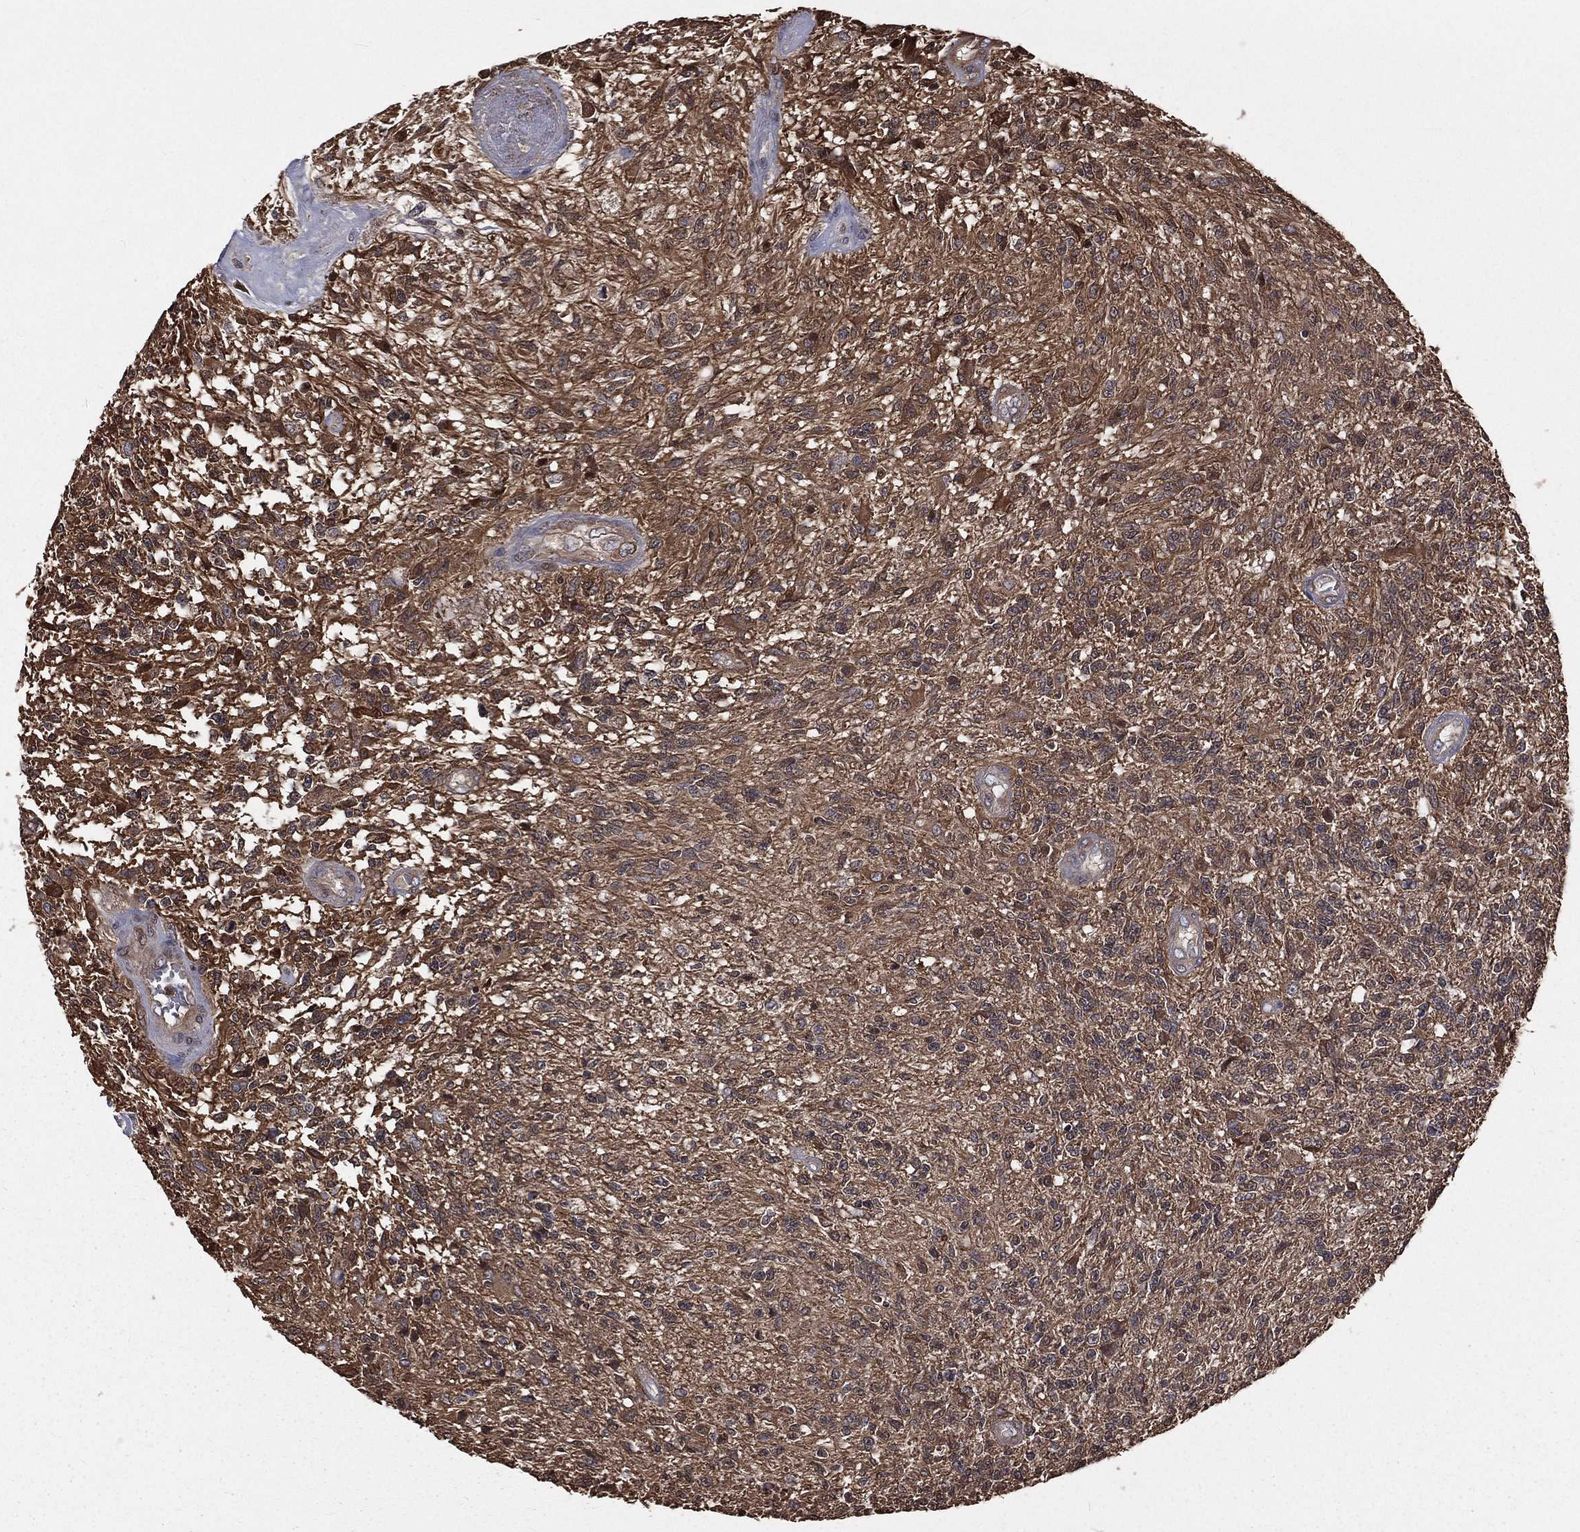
{"staining": {"intensity": "moderate", "quantity": "25%-75%", "location": "cytoplasmic/membranous"}, "tissue": "glioma", "cell_type": "Tumor cells", "image_type": "cancer", "snomed": [{"axis": "morphology", "description": "Glioma, malignant, High grade"}, {"axis": "topography", "description": "Brain"}], "caption": "An immunohistochemistry image of tumor tissue is shown. Protein staining in brown shows moderate cytoplasmic/membranous positivity in glioma within tumor cells.", "gene": "TBC1D2", "patient": {"sex": "male", "age": 56}}